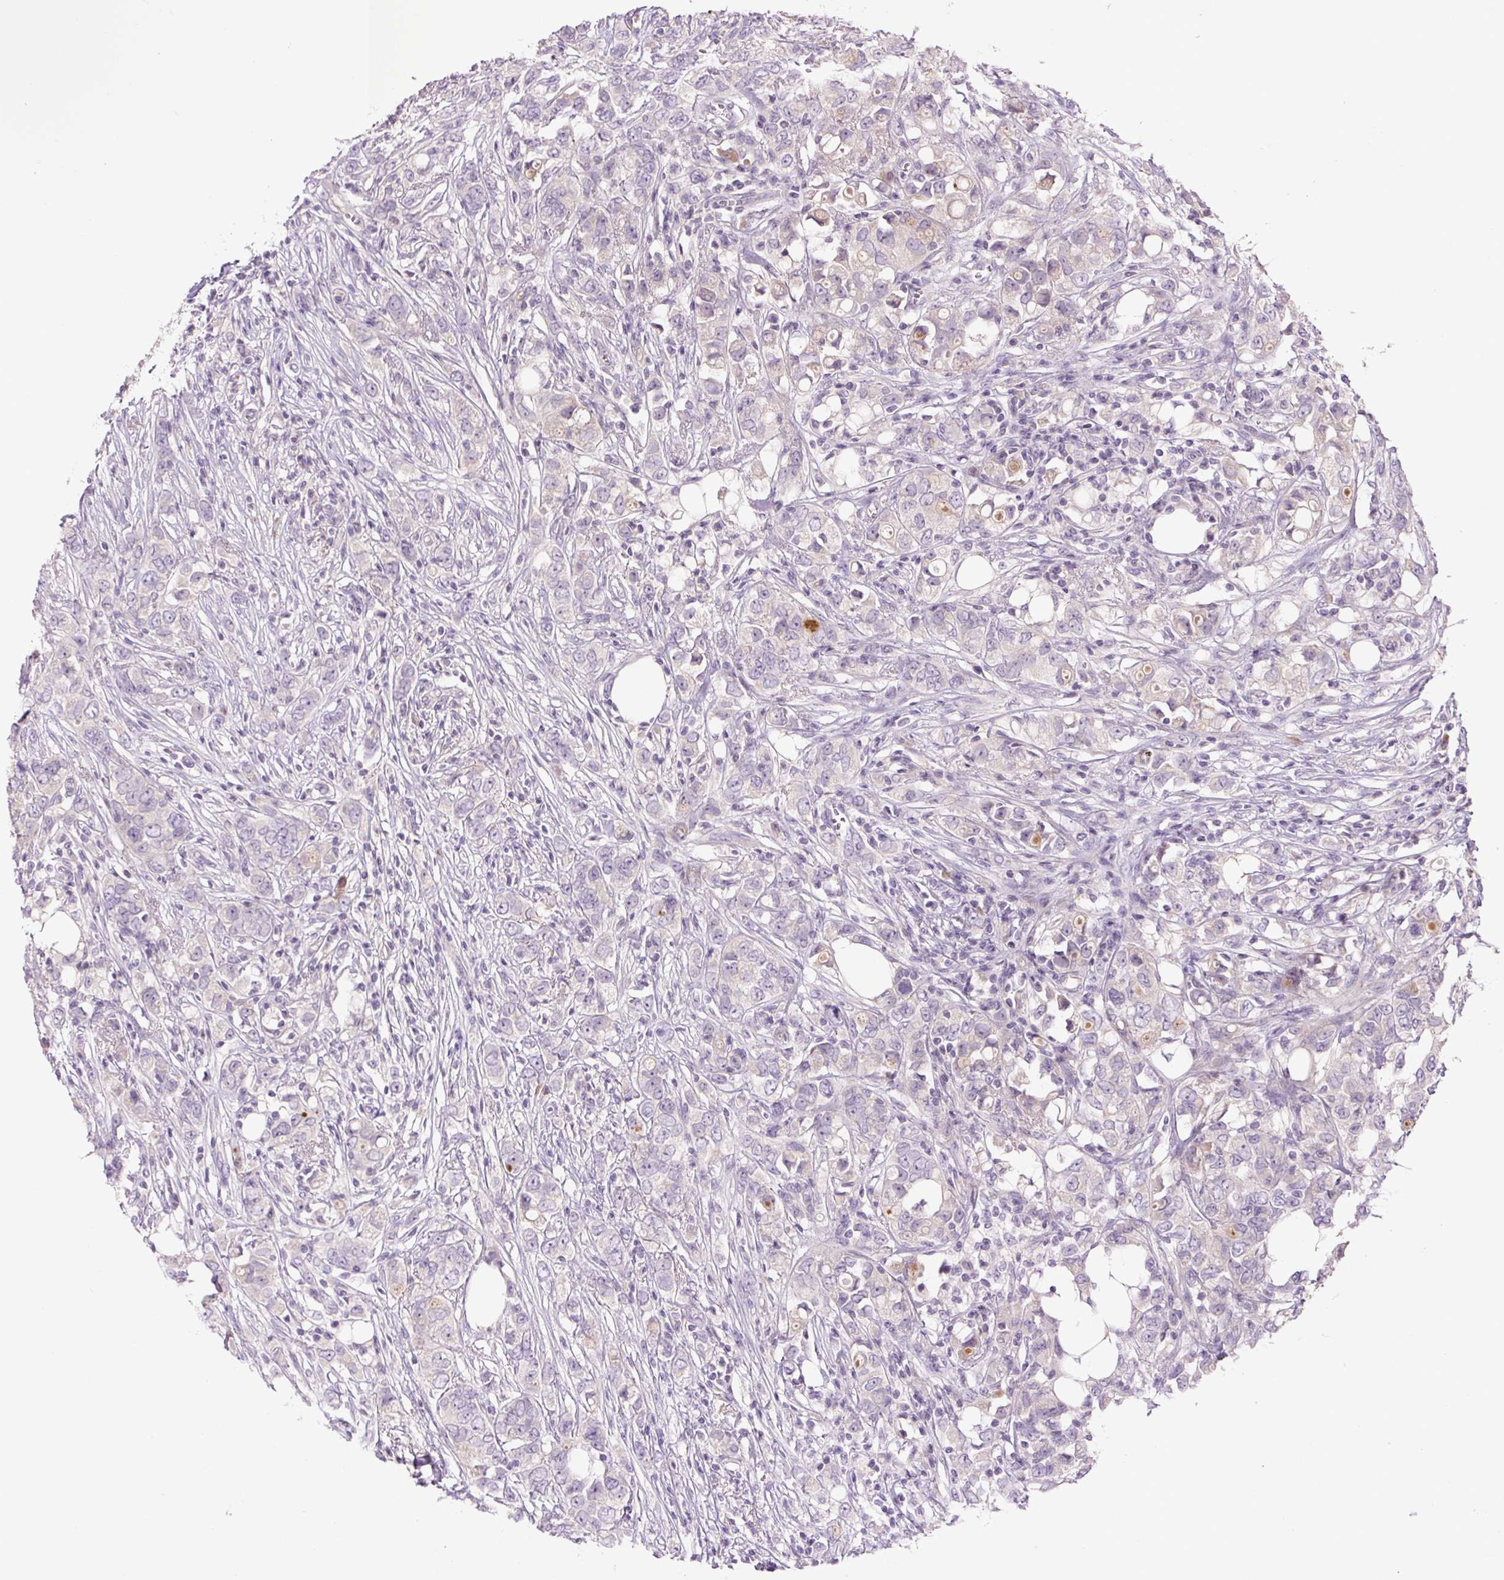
{"staining": {"intensity": "negative", "quantity": "none", "location": "none"}, "tissue": "breast cancer", "cell_type": "Tumor cells", "image_type": "cancer", "snomed": [{"axis": "morphology", "description": "Lobular carcinoma"}, {"axis": "topography", "description": "Breast"}], "caption": "Breast cancer (lobular carcinoma) stained for a protein using IHC shows no positivity tumor cells.", "gene": "TMEM100", "patient": {"sex": "female", "age": 91}}